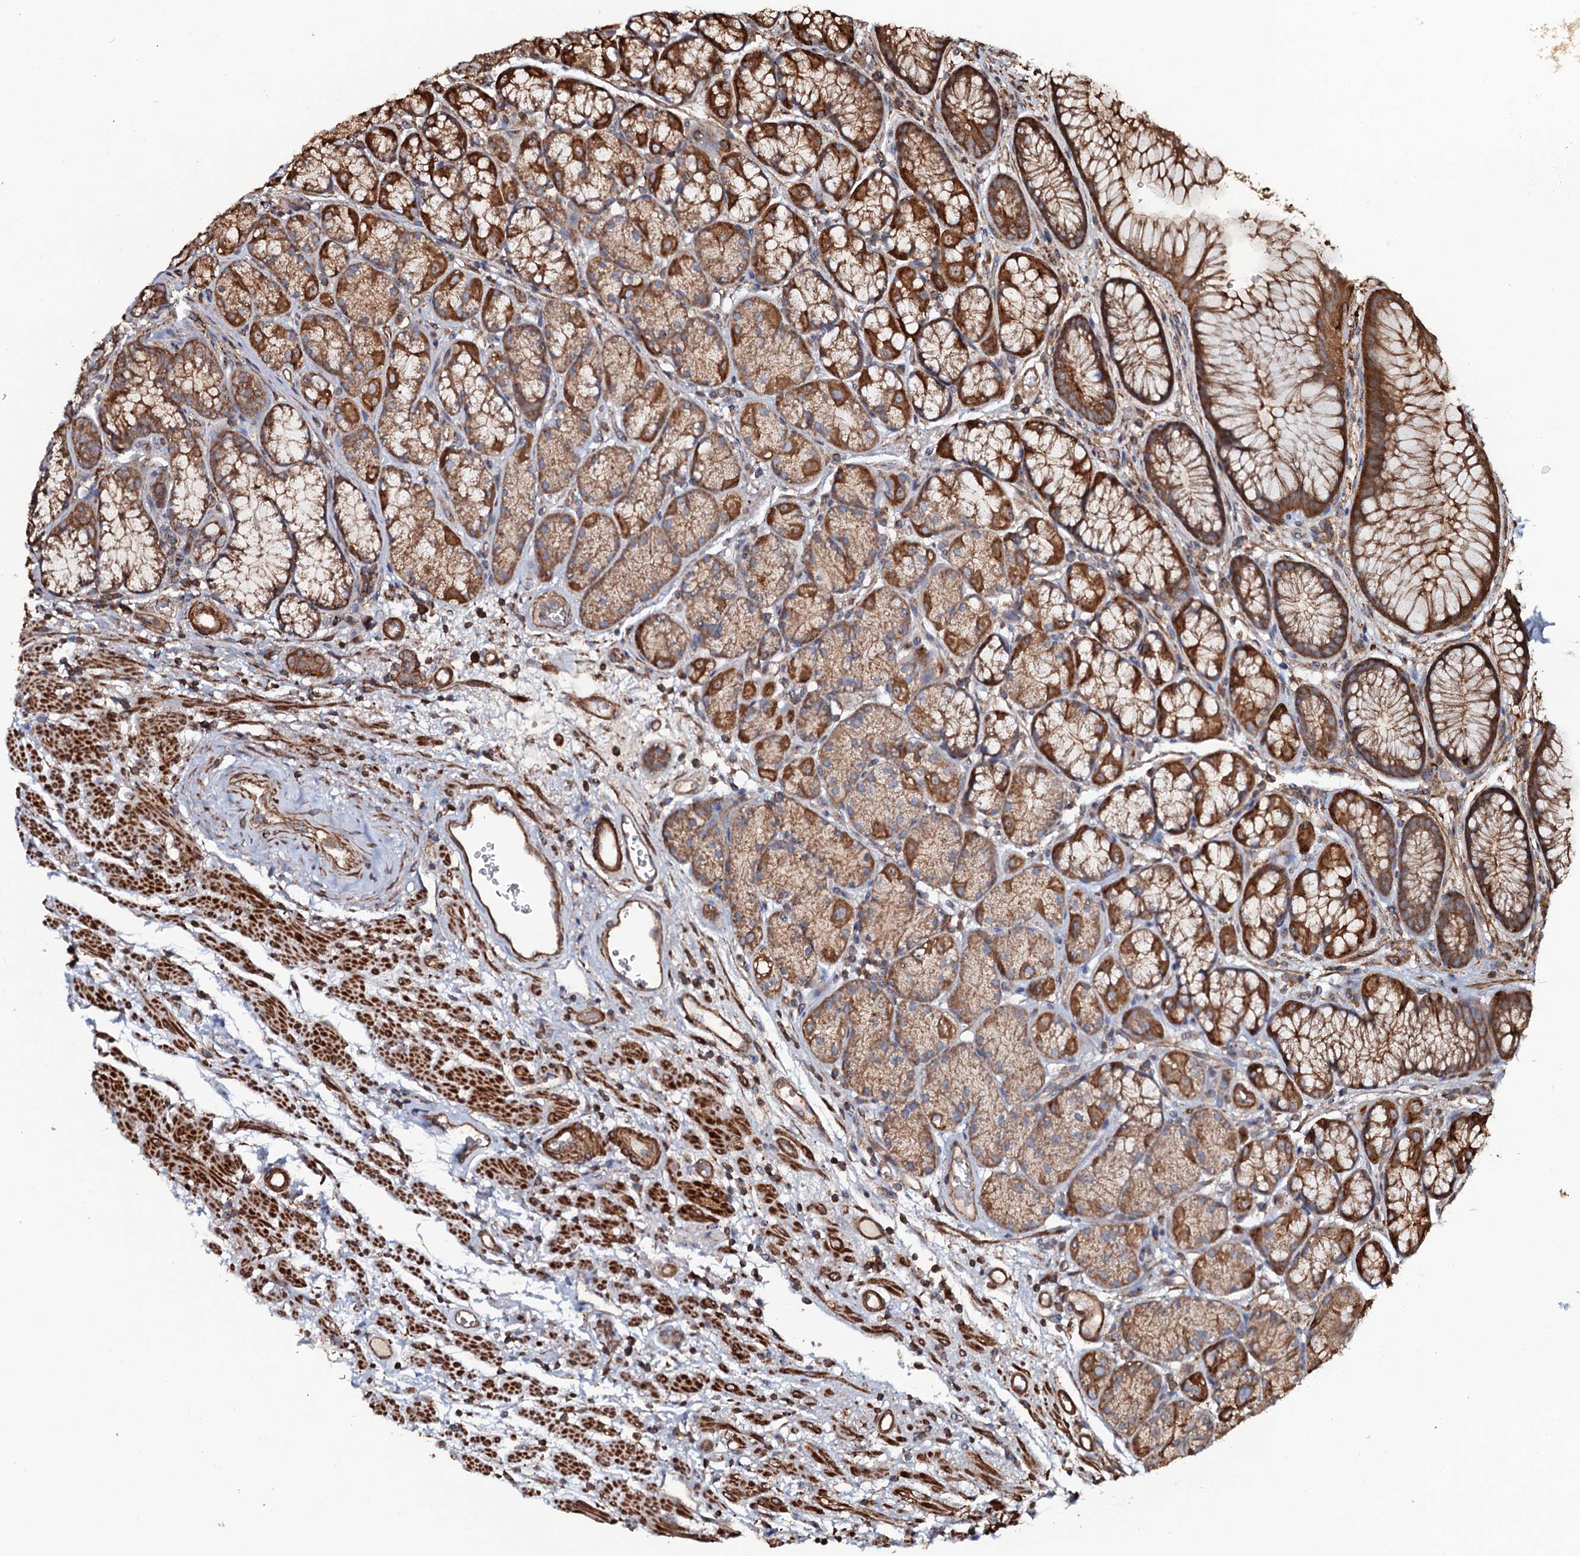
{"staining": {"intensity": "strong", "quantity": "25%-75%", "location": "cytoplasmic/membranous"}, "tissue": "stomach", "cell_type": "Glandular cells", "image_type": "normal", "snomed": [{"axis": "morphology", "description": "Normal tissue, NOS"}, {"axis": "topography", "description": "Stomach"}], "caption": "This histopathology image displays immunohistochemistry staining of normal human stomach, with high strong cytoplasmic/membranous expression in about 25%-75% of glandular cells.", "gene": "VWA8", "patient": {"sex": "male", "age": 63}}